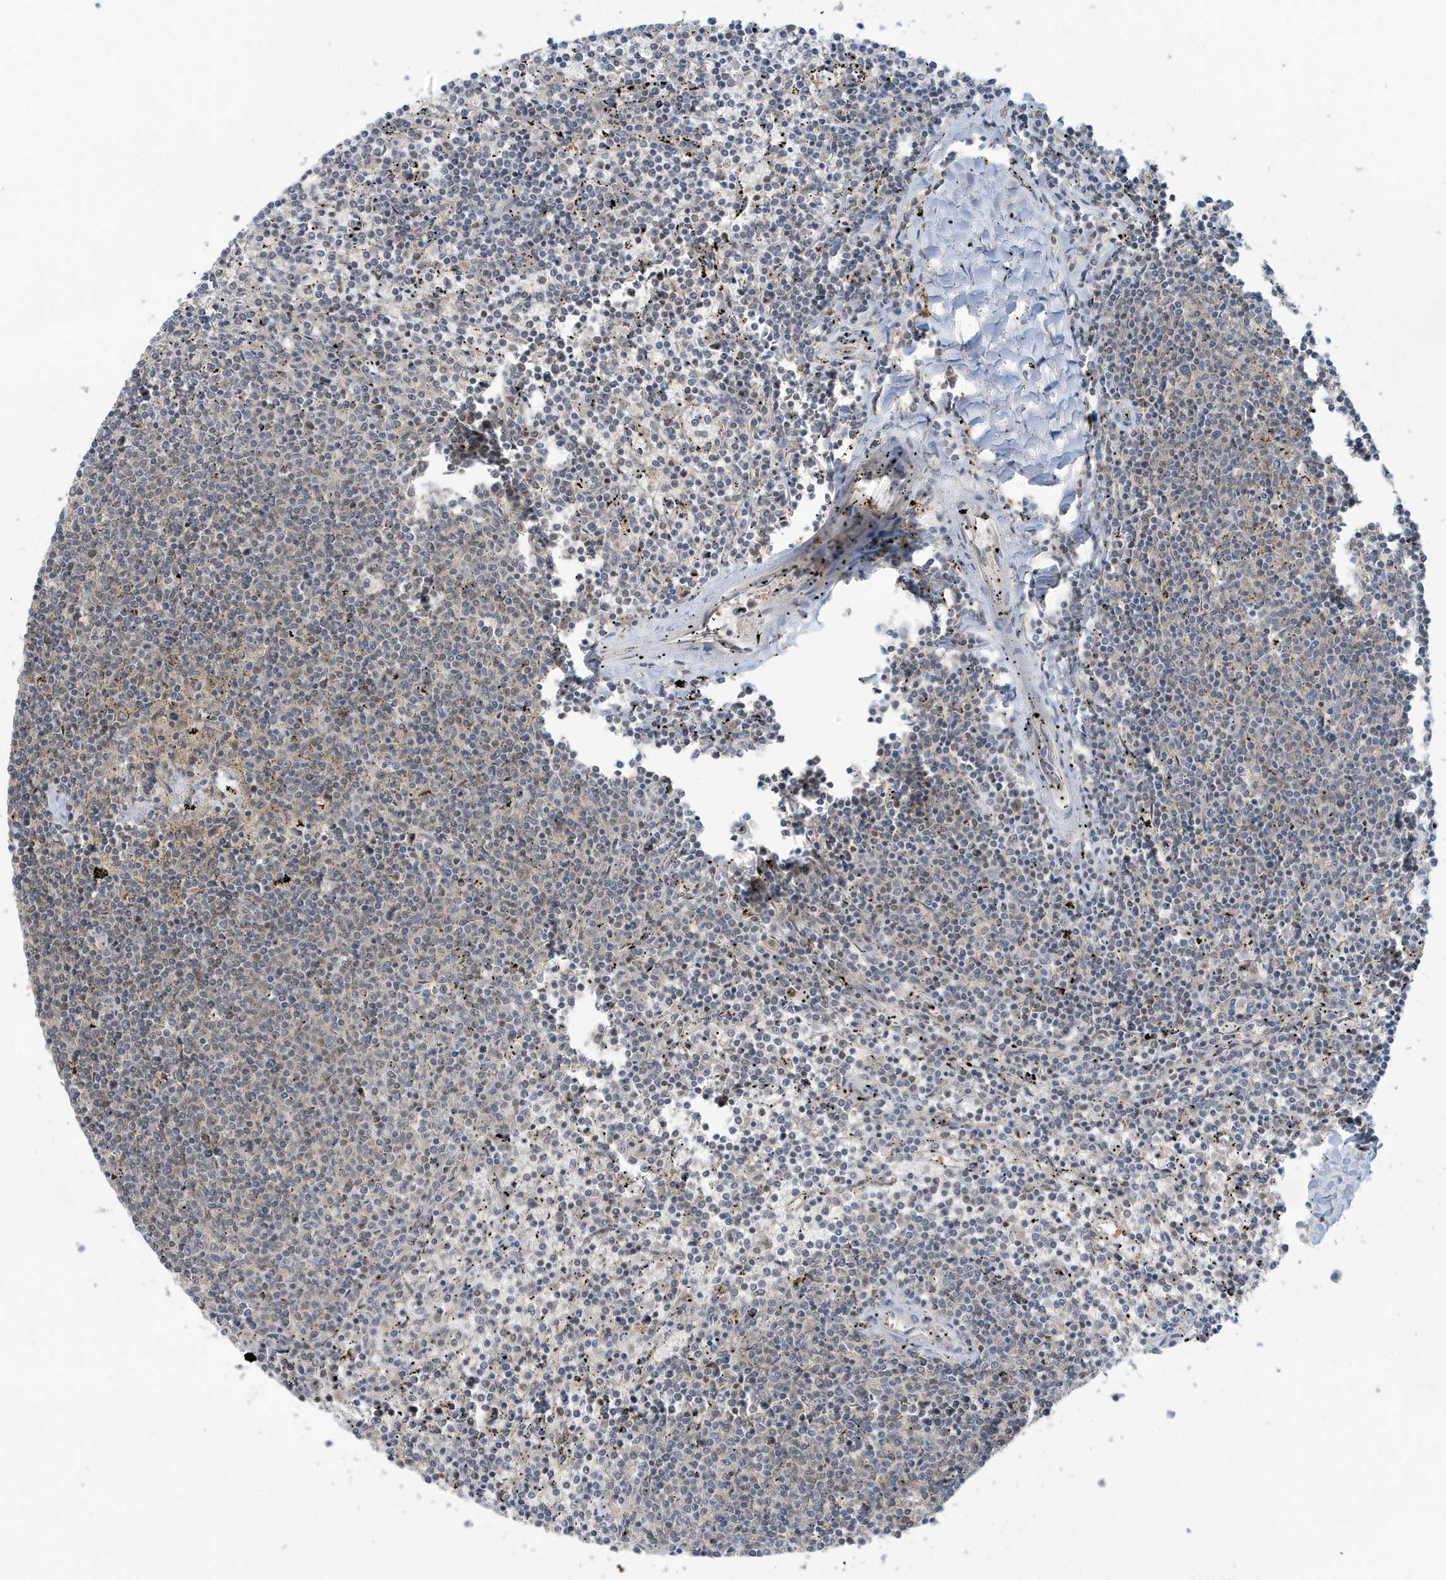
{"staining": {"intensity": "negative", "quantity": "none", "location": "none"}, "tissue": "lymphoma", "cell_type": "Tumor cells", "image_type": "cancer", "snomed": [{"axis": "morphology", "description": "Malignant lymphoma, non-Hodgkin's type, Low grade"}, {"axis": "topography", "description": "Spleen"}], "caption": "This micrograph is of low-grade malignant lymphoma, non-Hodgkin's type stained with IHC to label a protein in brown with the nuclei are counter-stained blue. There is no expression in tumor cells. (IHC, brightfield microscopy, high magnification).", "gene": "PRRT3", "patient": {"sex": "female", "age": 50}}